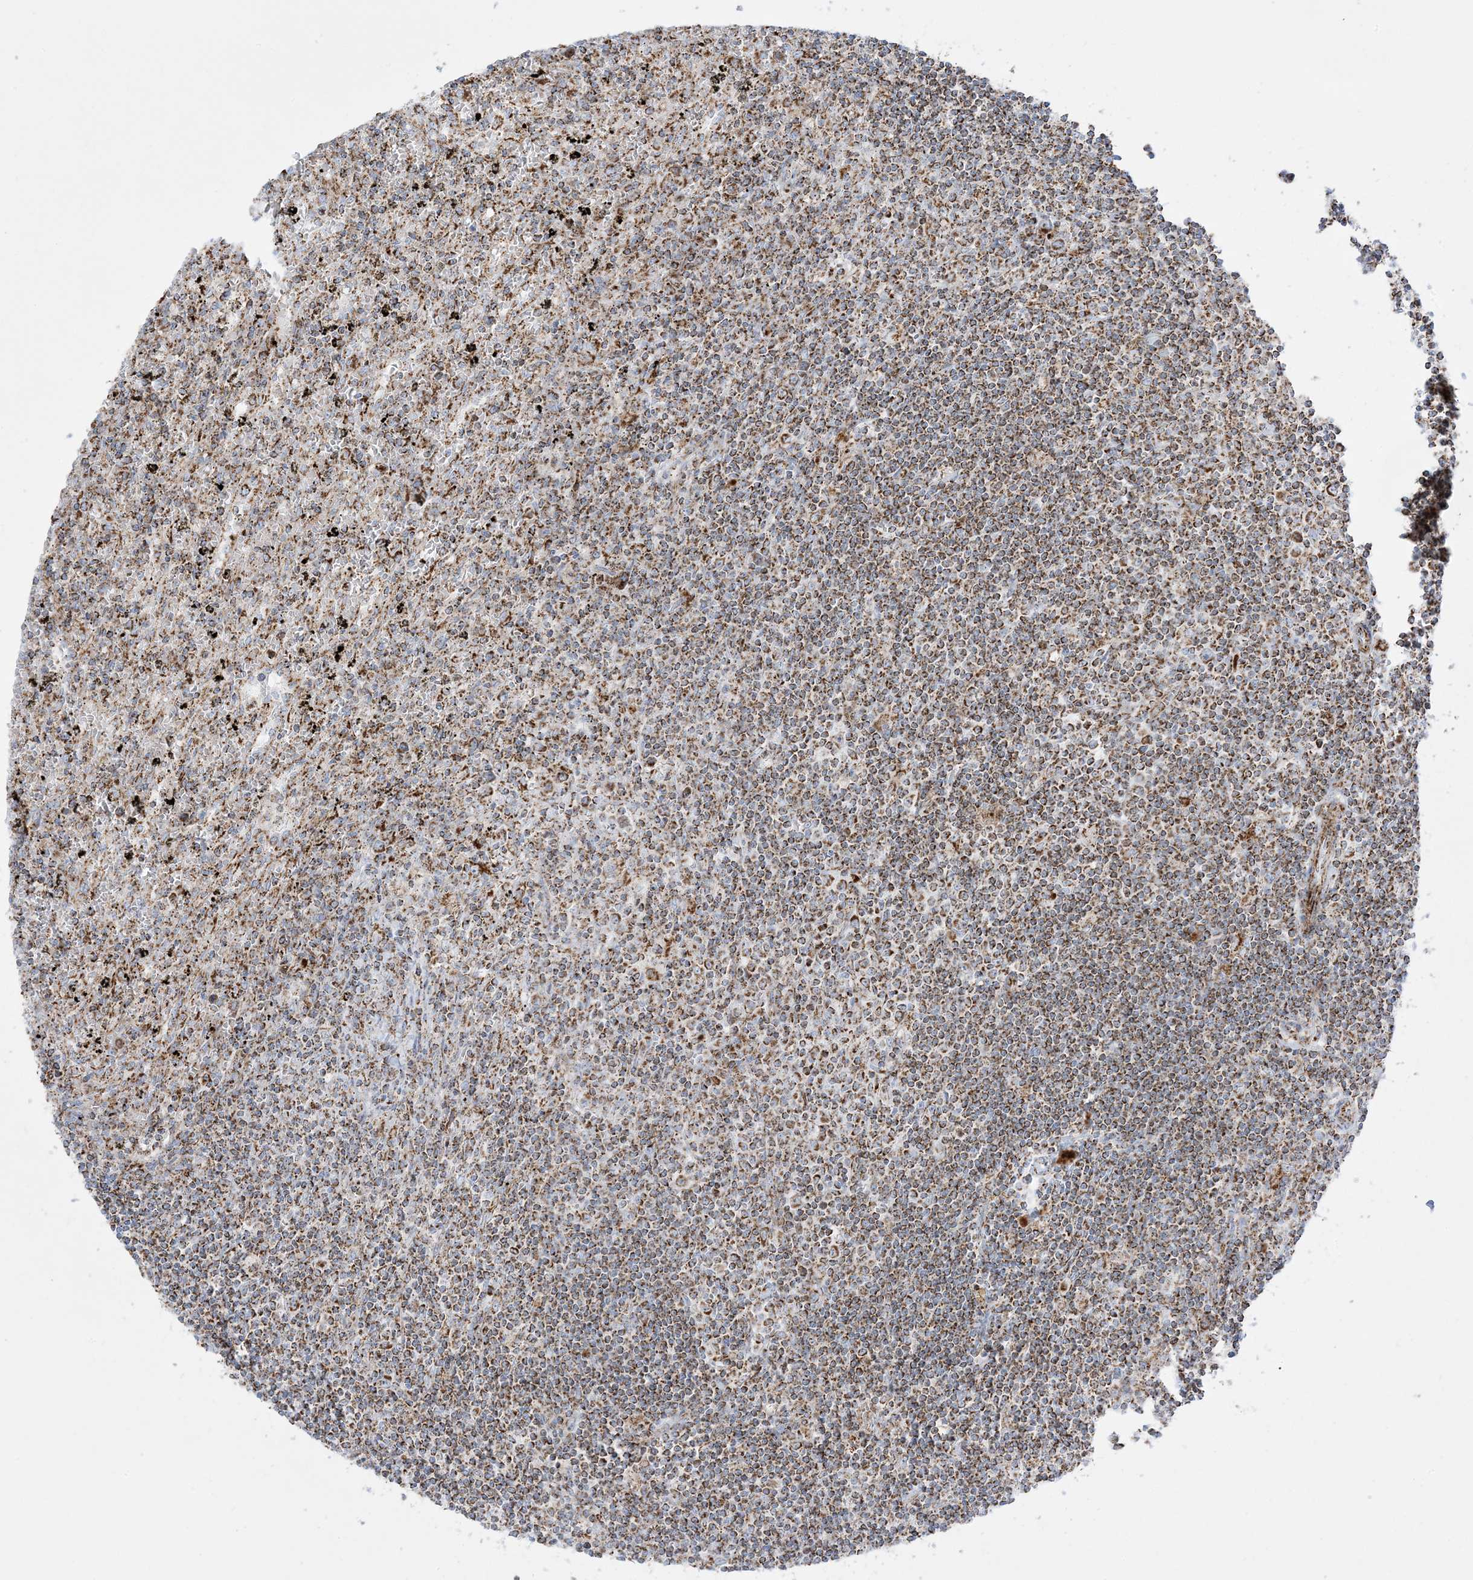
{"staining": {"intensity": "moderate", "quantity": ">75%", "location": "cytoplasmic/membranous"}, "tissue": "lymphoma", "cell_type": "Tumor cells", "image_type": "cancer", "snomed": [{"axis": "morphology", "description": "Malignant lymphoma, non-Hodgkin's type, Low grade"}, {"axis": "topography", "description": "Spleen"}], "caption": "Human lymphoma stained with a protein marker displays moderate staining in tumor cells.", "gene": "MRPS36", "patient": {"sex": "male", "age": 76}}